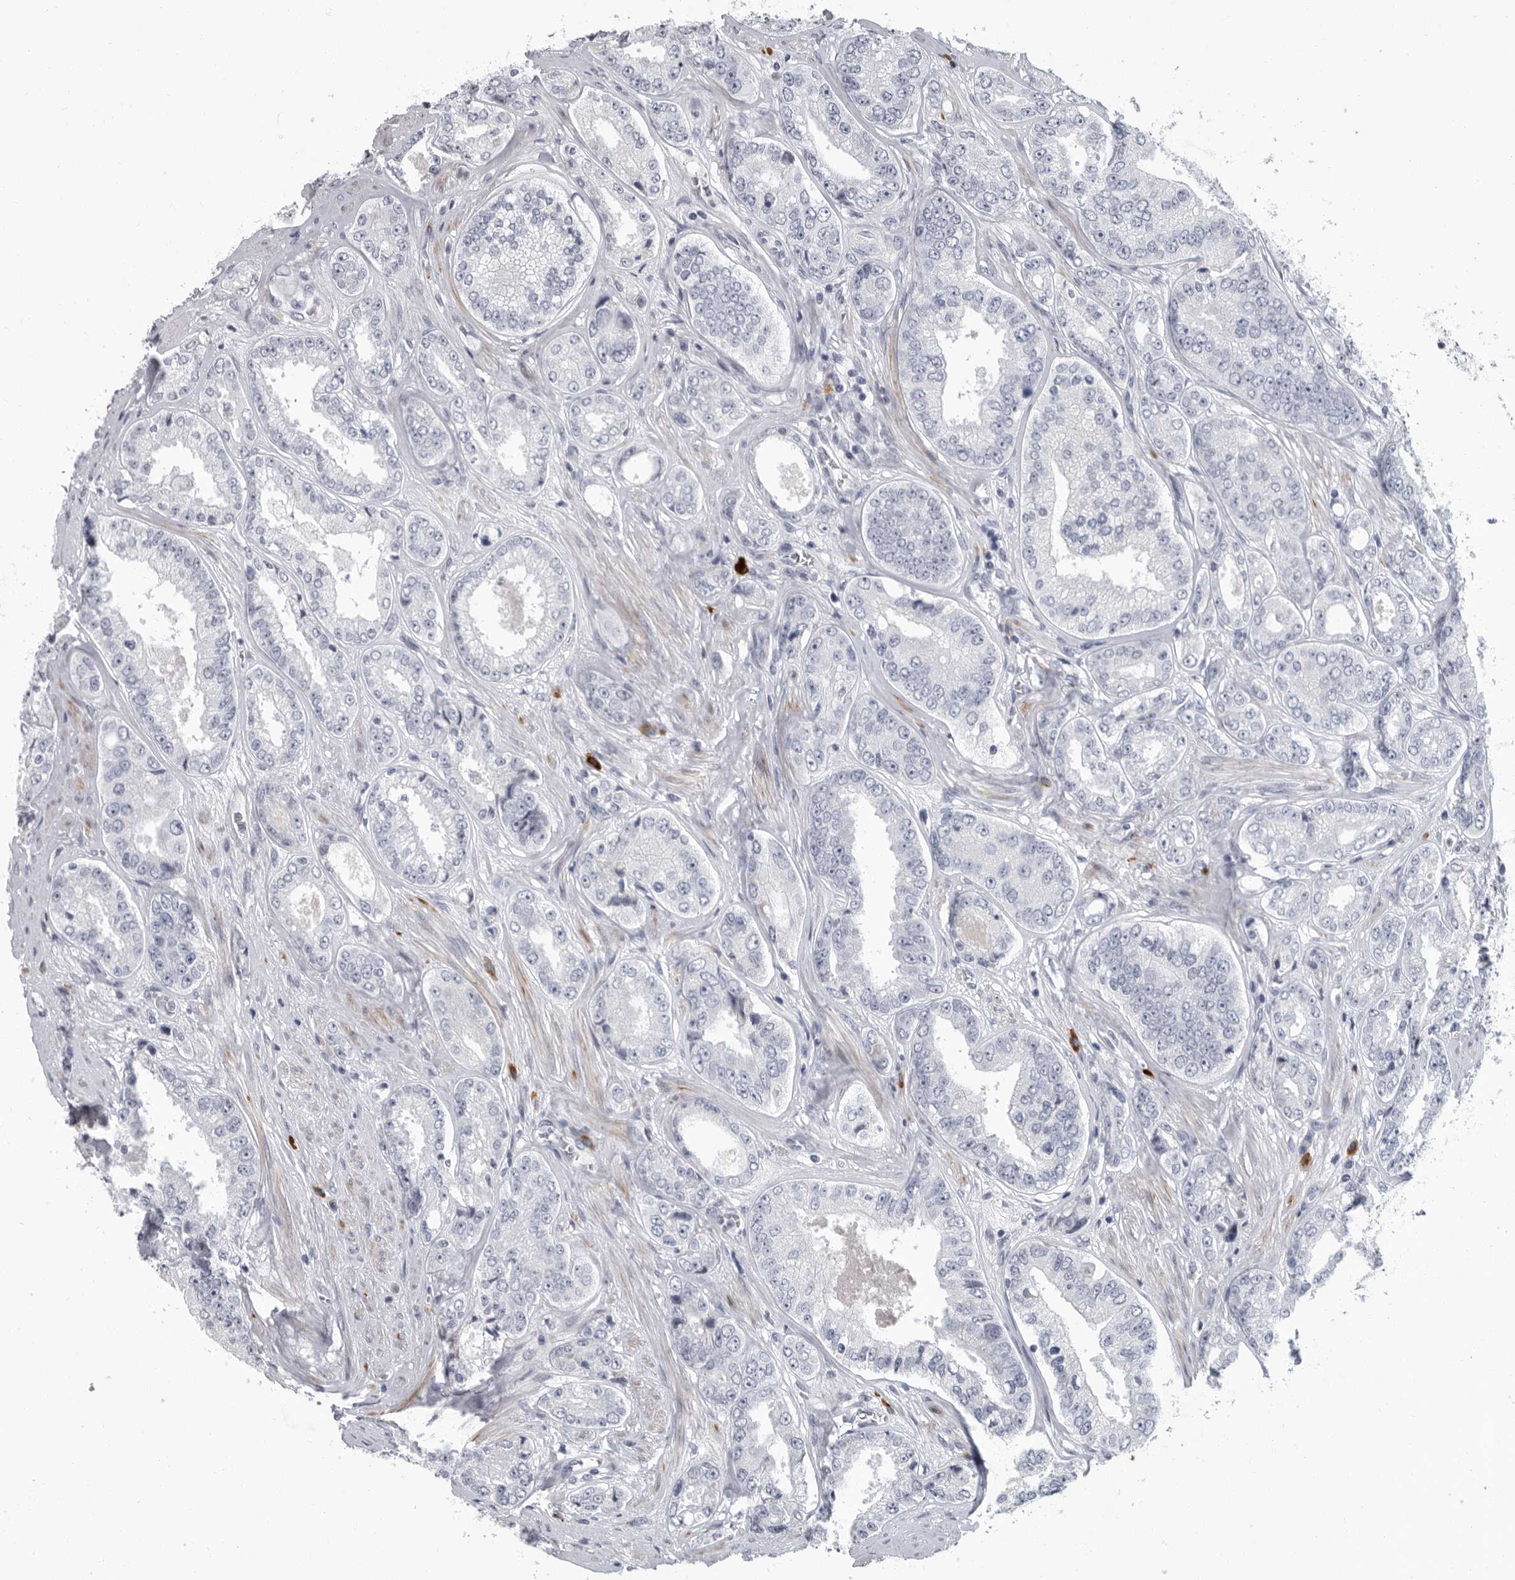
{"staining": {"intensity": "negative", "quantity": "none", "location": "none"}, "tissue": "prostate cancer", "cell_type": "Tumor cells", "image_type": "cancer", "snomed": [{"axis": "morphology", "description": "Adenocarcinoma, High grade"}, {"axis": "topography", "description": "Prostate"}], "caption": "DAB (3,3'-diaminobenzidine) immunohistochemical staining of human prostate cancer displays no significant expression in tumor cells.", "gene": "SLC25A39", "patient": {"sex": "male", "age": 61}}